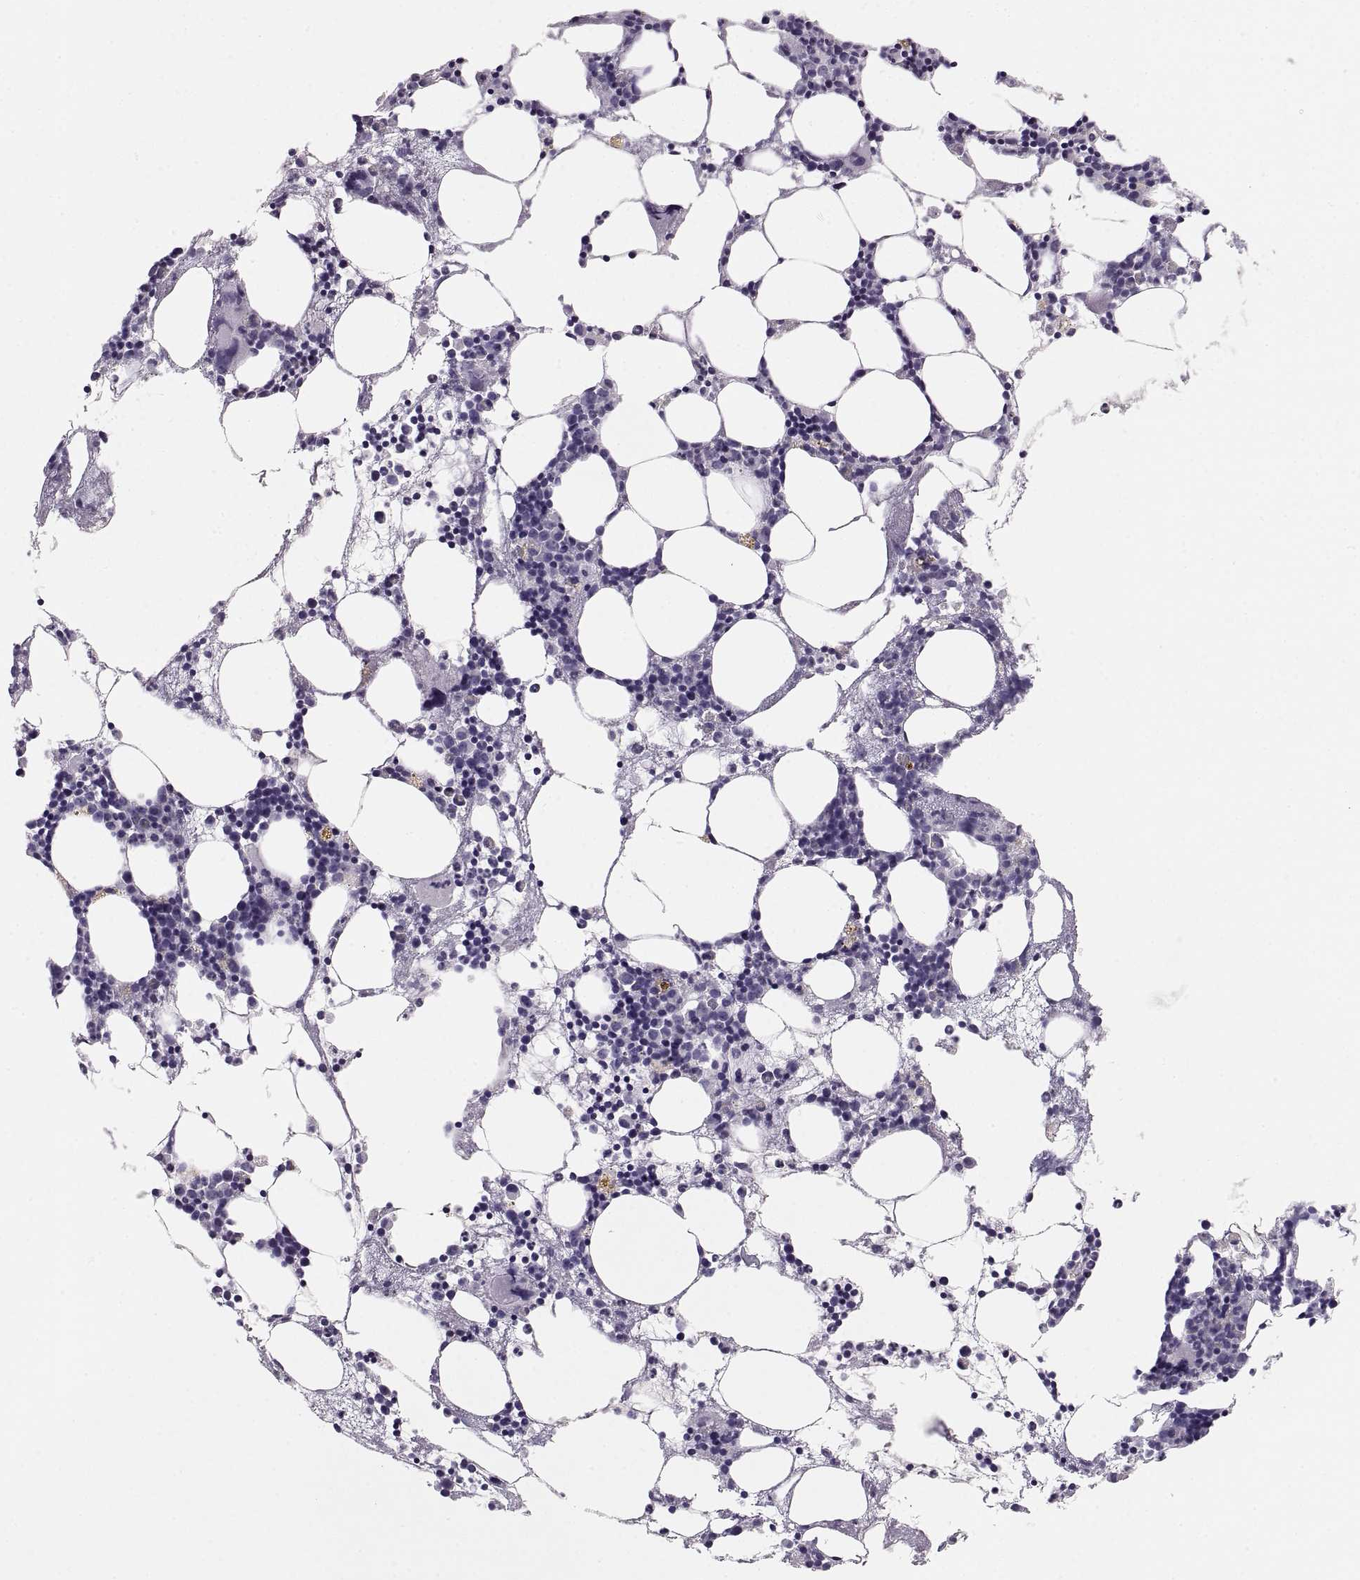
{"staining": {"intensity": "negative", "quantity": "none", "location": "none"}, "tissue": "bone marrow", "cell_type": "Hematopoietic cells", "image_type": "normal", "snomed": [{"axis": "morphology", "description": "Normal tissue, NOS"}, {"axis": "topography", "description": "Bone marrow"}], "caption": "Protein analysis of normal bone marrow exhibits no significant expression in hematopoietic cells. (DAB (3,3'-diaminobenzidine) IHC visualized using brightfield microscopy, high magnification).", "gene": "COL9A3", "patient": {"sex": "male", "age": 54}}